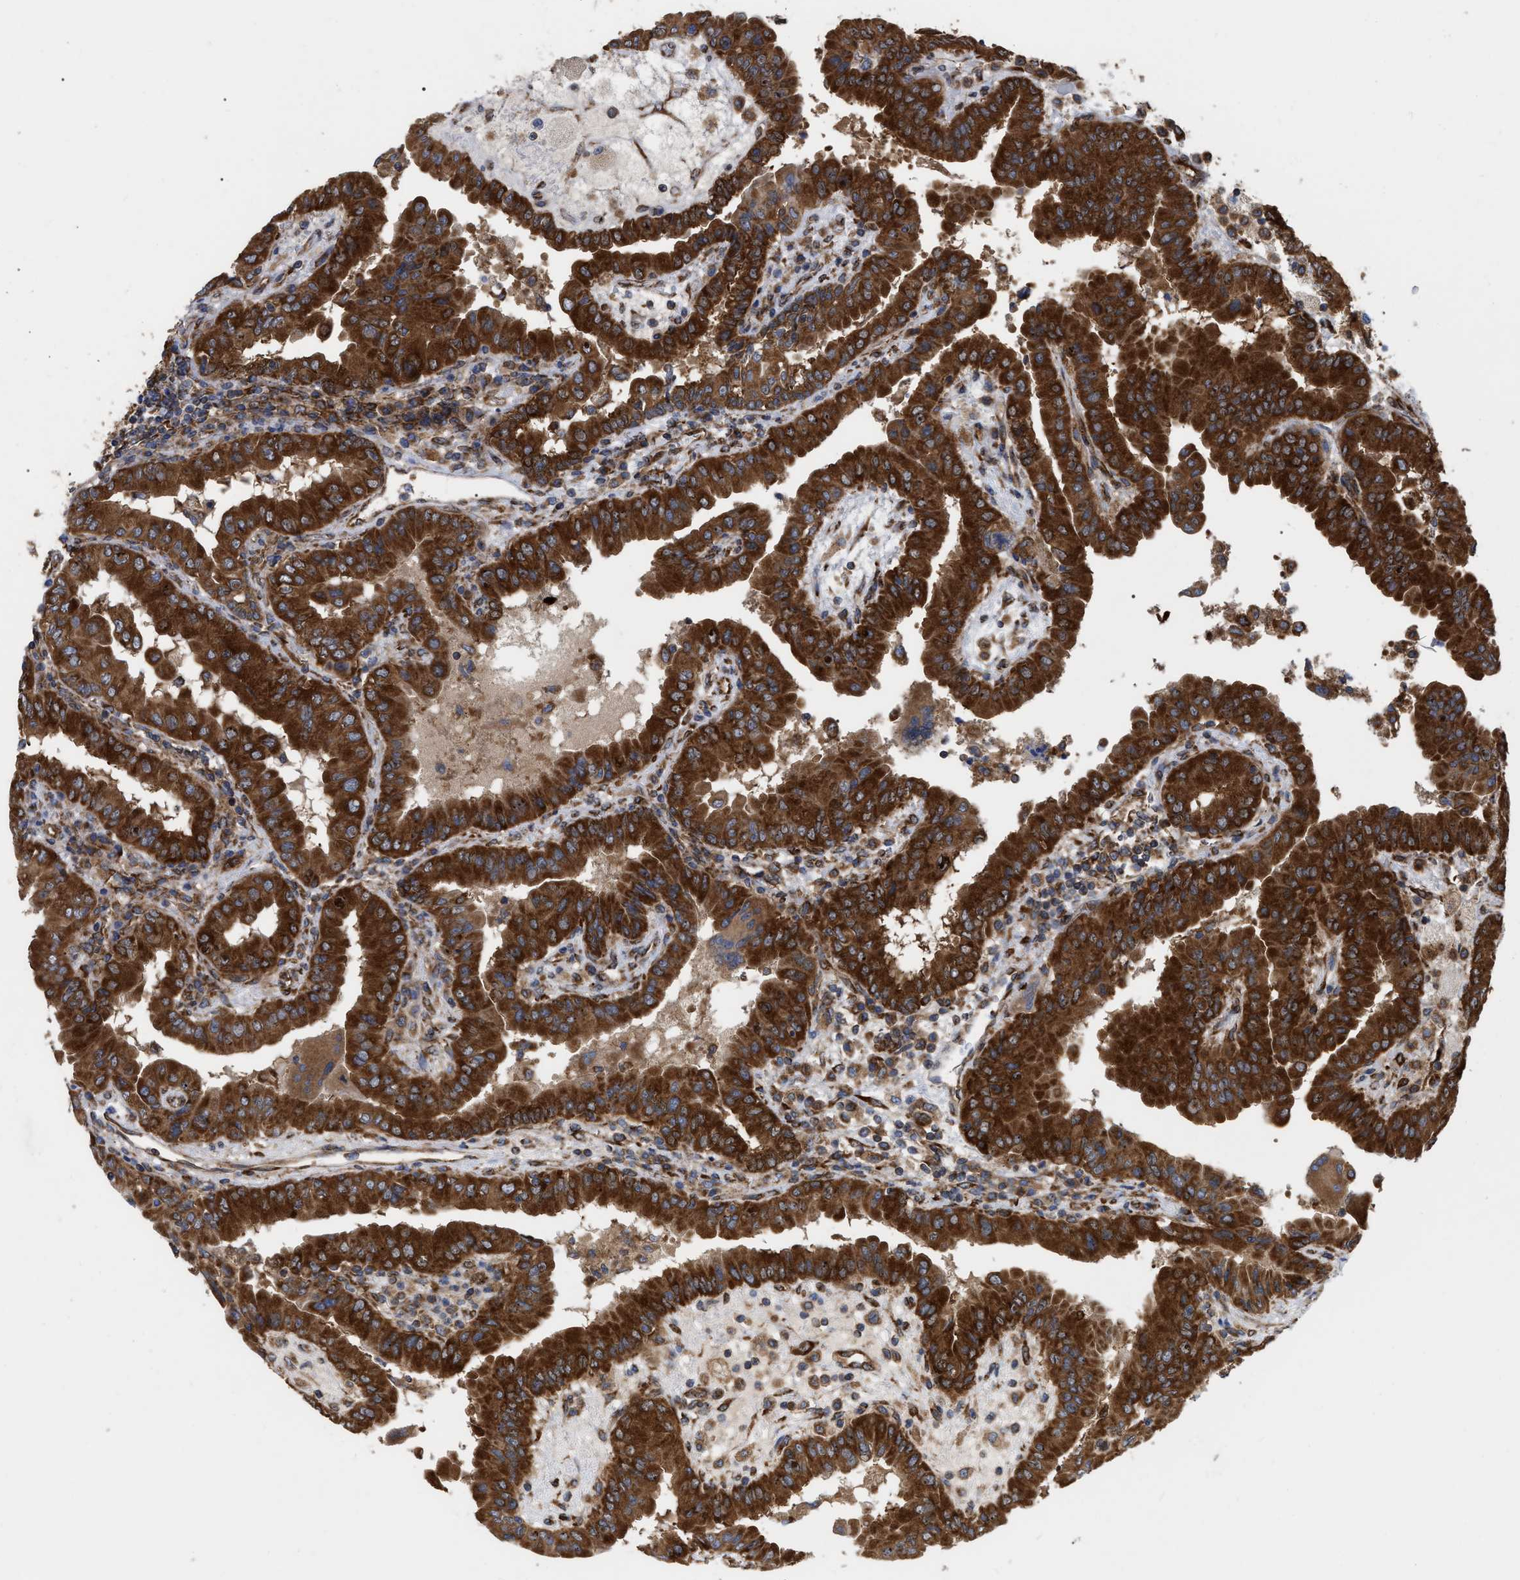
{"staining": {"intensity": "strong", "quantity": ">75%", "location": "cytoplasmic/membranous"}, "tissue": "thyroid cancer", "cell_type": "Tumor cells", "image_type": "cancer", "snomed": [{"axis": "morphology", "description": "Papillary adenocarcinoma, NOS"}, {"axis": "topography", "description": "Thyroid gland"}], "caption": "DAB (3,3'-diaminobenzidine) immunohistochemical staining of thyroid papillary adenocarcinoma shows strong cytoplasmic/membranous protein positivity in approximately >75% of tumor cells.", "gene": "FAM120A", "patient": {"sex": "male", "age": 33}}